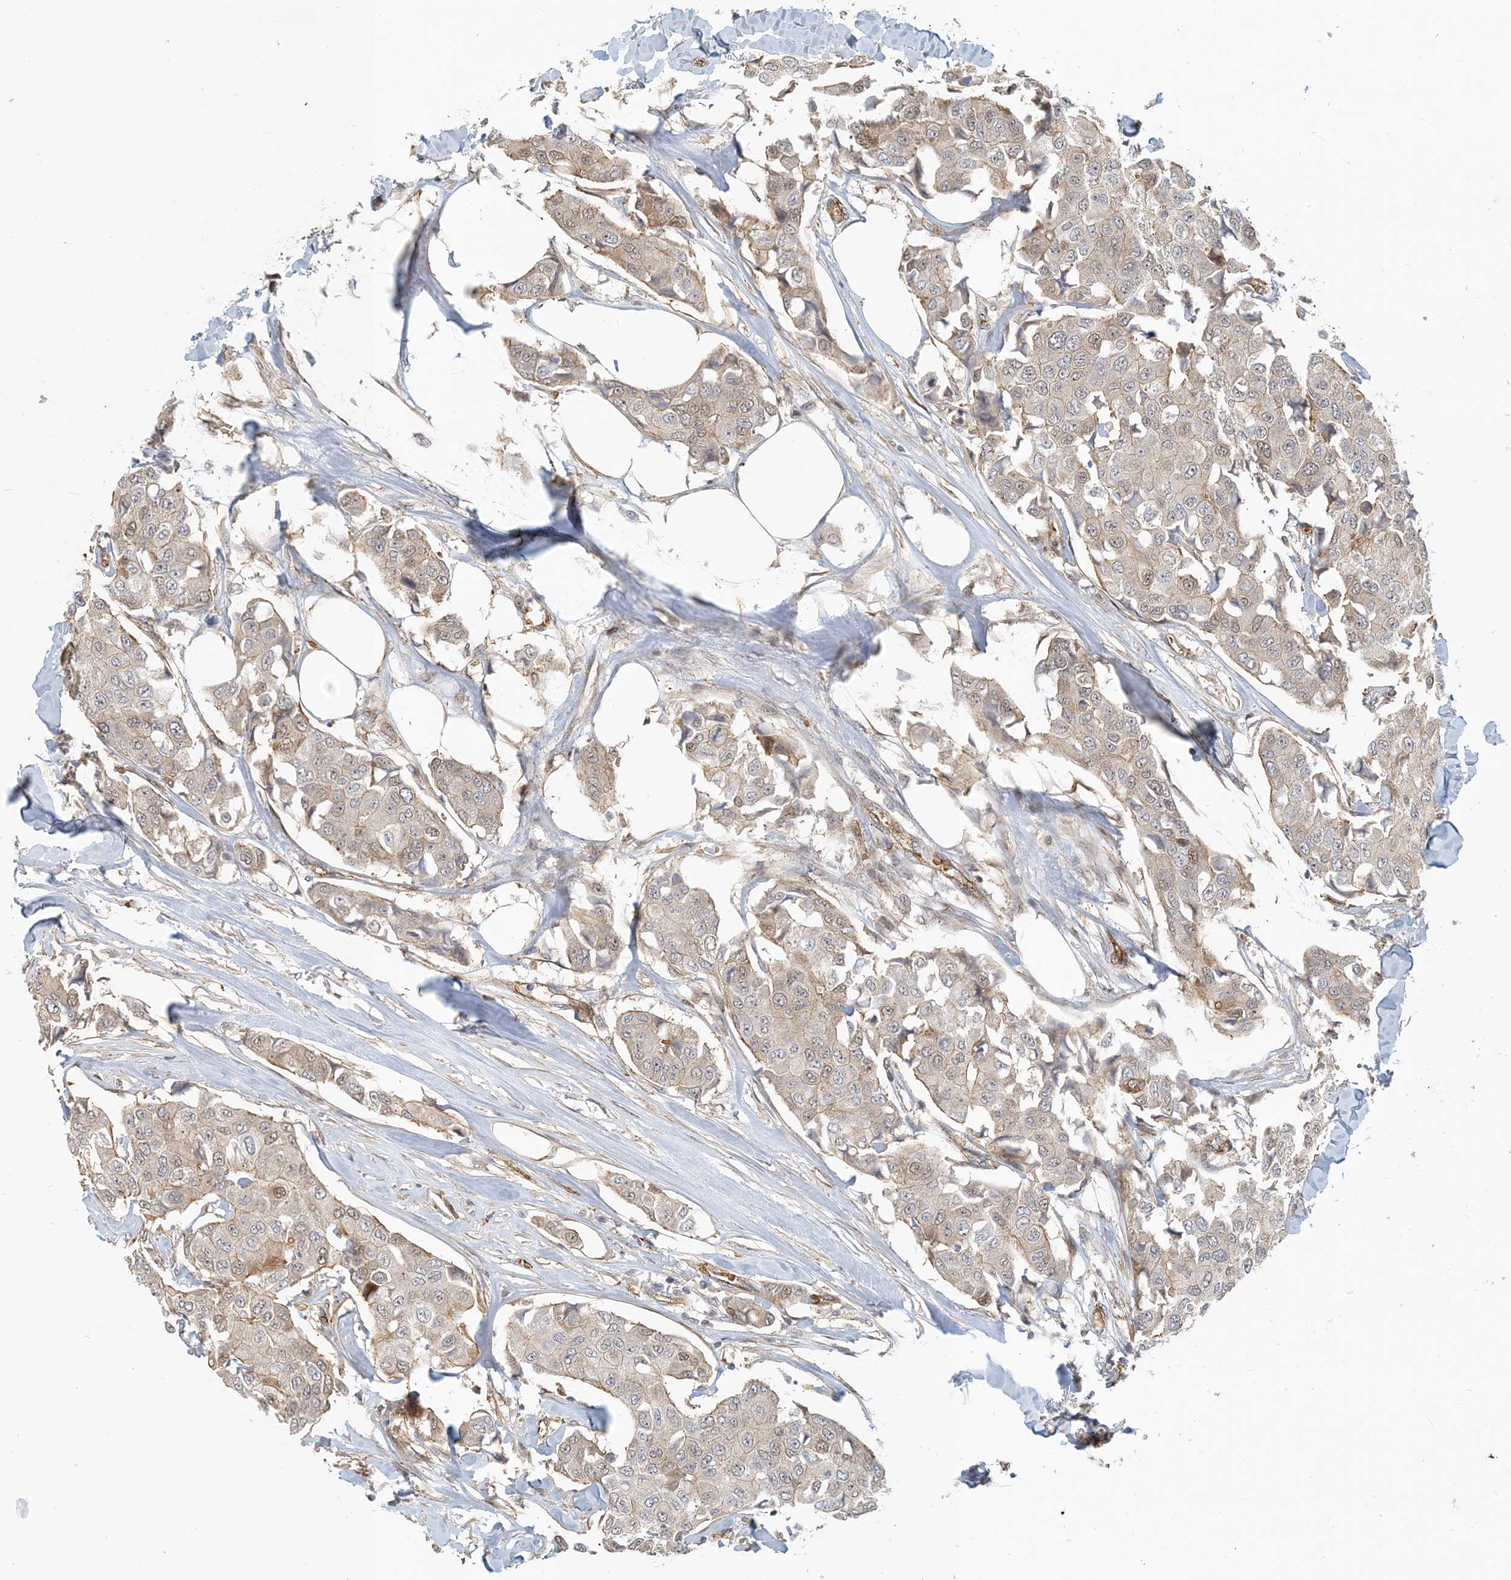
{"staining": {"intensity": "weak", "quantity": "<25%", "location": "cytoplasmic/membranous,nuclear"}, "tissue": "breast cancer", "cell_type": "Tumor cells", "image_type": "cancer", "snomed": [{"axis": "morphology", "description": "Duct carcinoma"}, {"axis": "topography", "description": "Breast"}], "caption": "DAB (3,3'-diaminobenzidine) immunohistochemical staining of breast cancer (invasive ductal carcinoma) displays no significant positivity in tumor cells.", "gene": "MAPKBP1", "patient": {"sex": "female", "age": 80}}